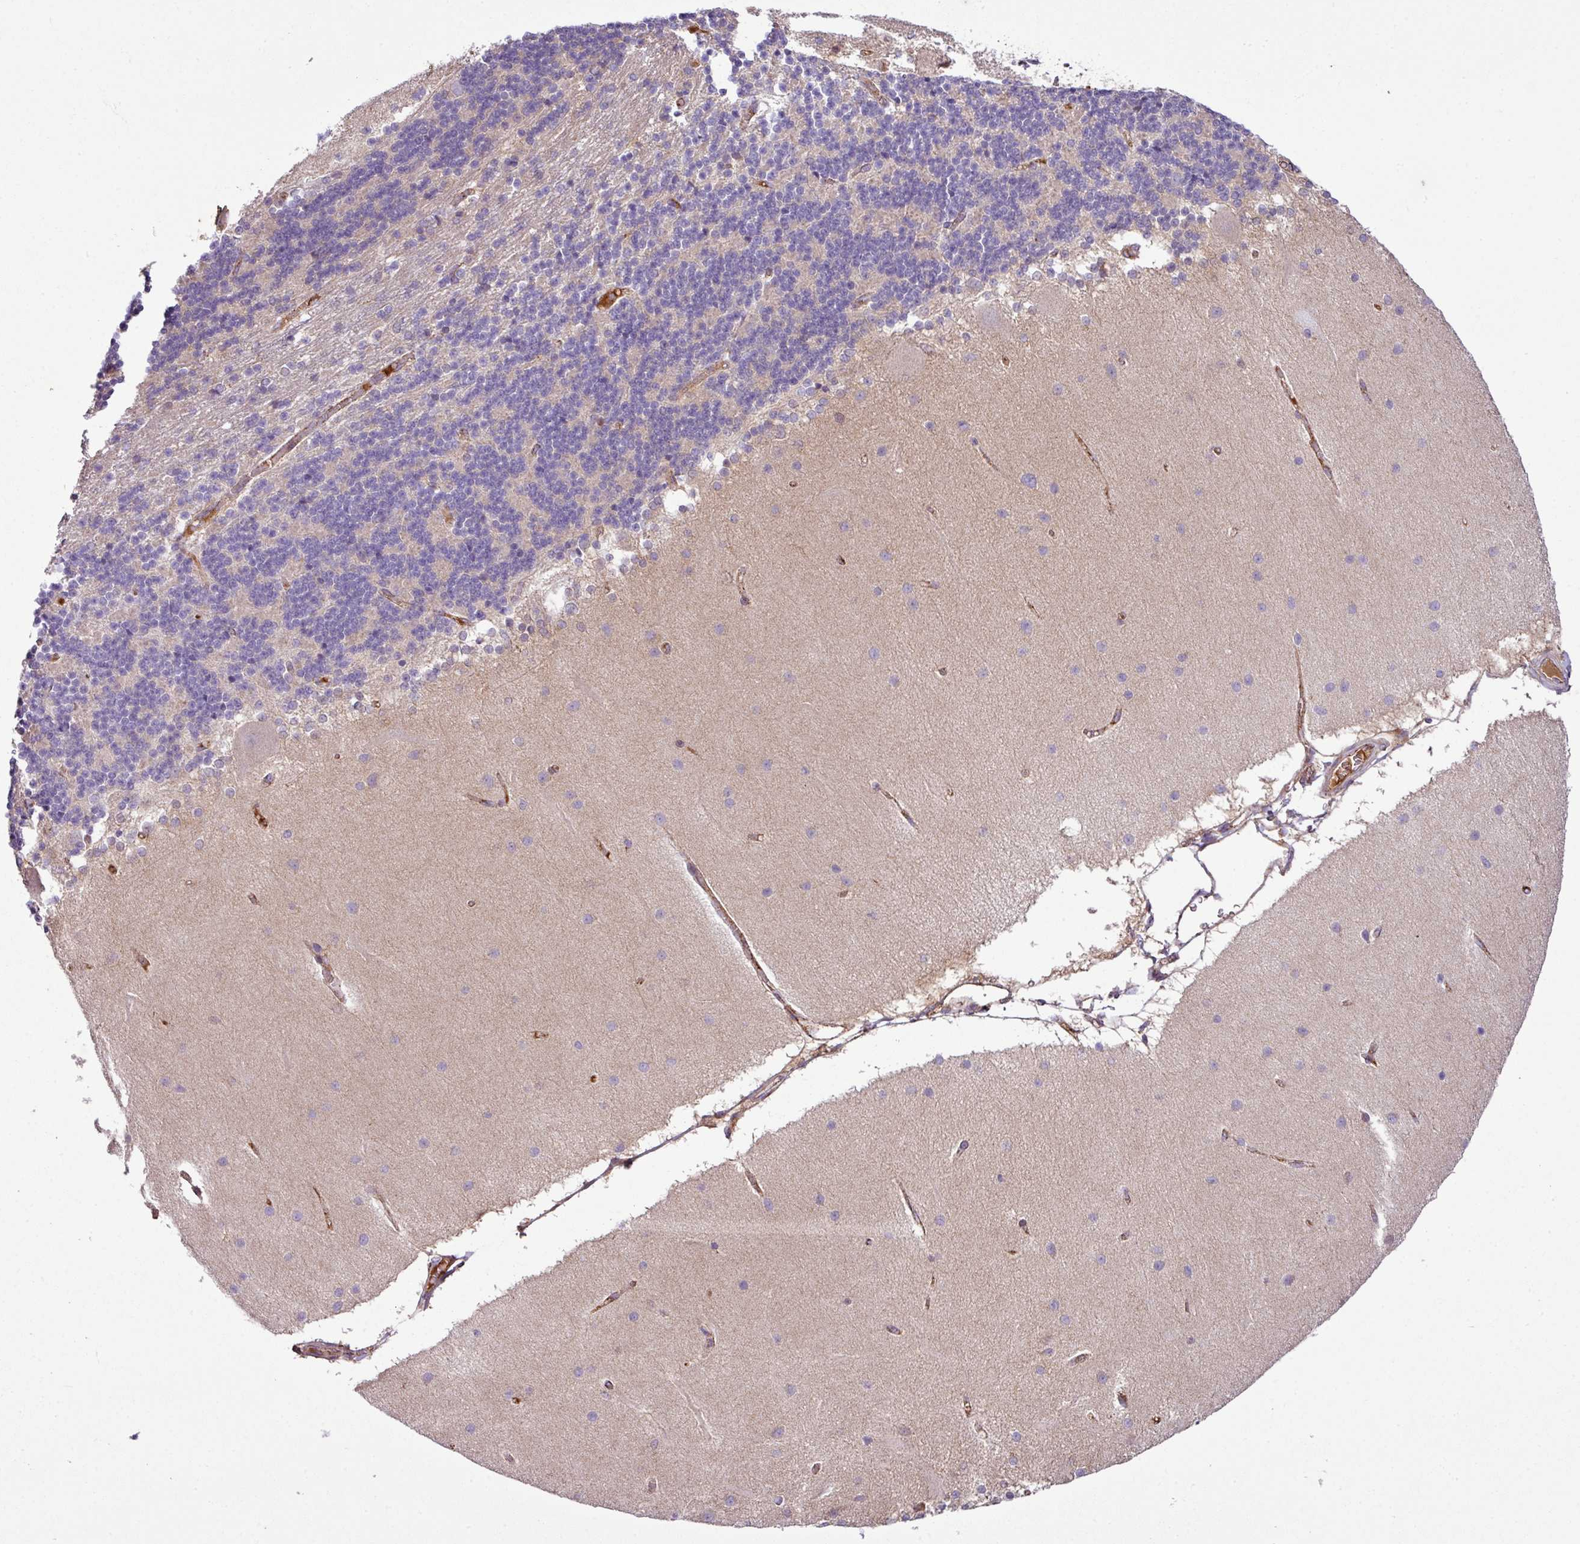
{"staining": {"intensity": "negative", "quantity": "none", "location": "none"}, "tissue": "cerebellum", "cell_type": "Cells in granular layer", "image_type": "normal", "snomed": [{"axis": "morphology", "description": "Normal tissue, NOS"}, {"axis": "topography", "description": "Cerebellum"}], "caption": "Benign cerebellum was stained to show a protein in brown. There is no significant expression in cells in granular layer.", "gene": "ZNF569", "patient": {"sex": "female", "age": 54}}